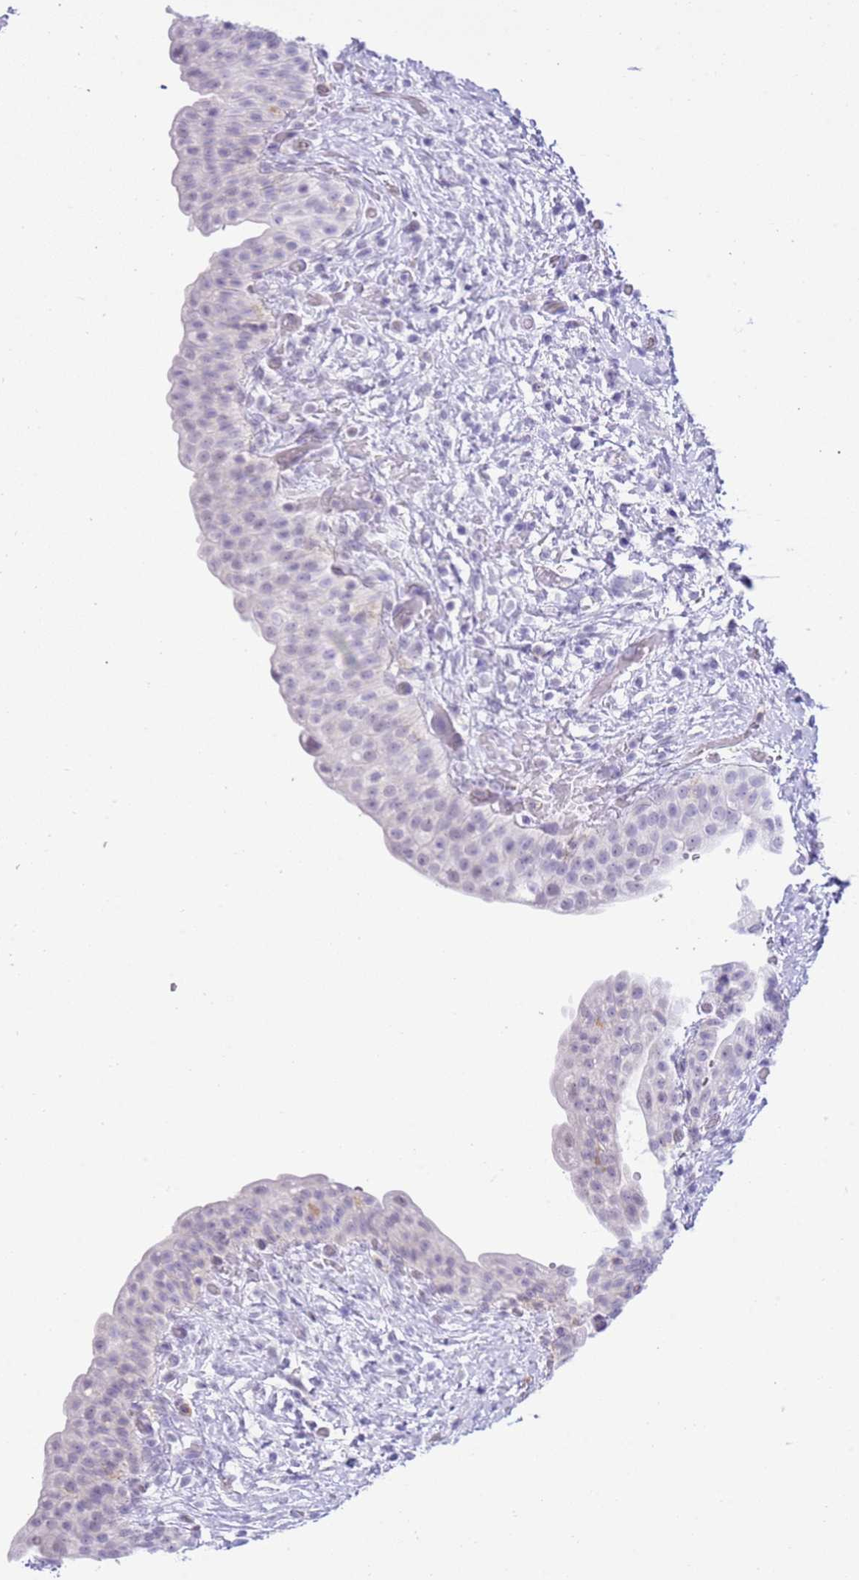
{"staining": {"intensity": "negative", "quantity": "none", "location": "none"}, "tissue": "urinary bladder", "cell_type": "Urothelial cells", "image_type": "normal", "snomed": [{"axis": "morphology", "description": "Normal tissue, NOS"}, {"axis": "topography", "description": "Urinary bladder"}], "caption": "IHC of normal human urinary bladder exhibits no expression in urothelial cells. Brightfield microscopy of immunohistochemistry stained with DAB (3,3'-diaminobenzidine) (brown) and hematoxylin (blue), captured at high magnification.", "gene": "PPP1R17", "patient": {"sex": "male", "age": 69}}